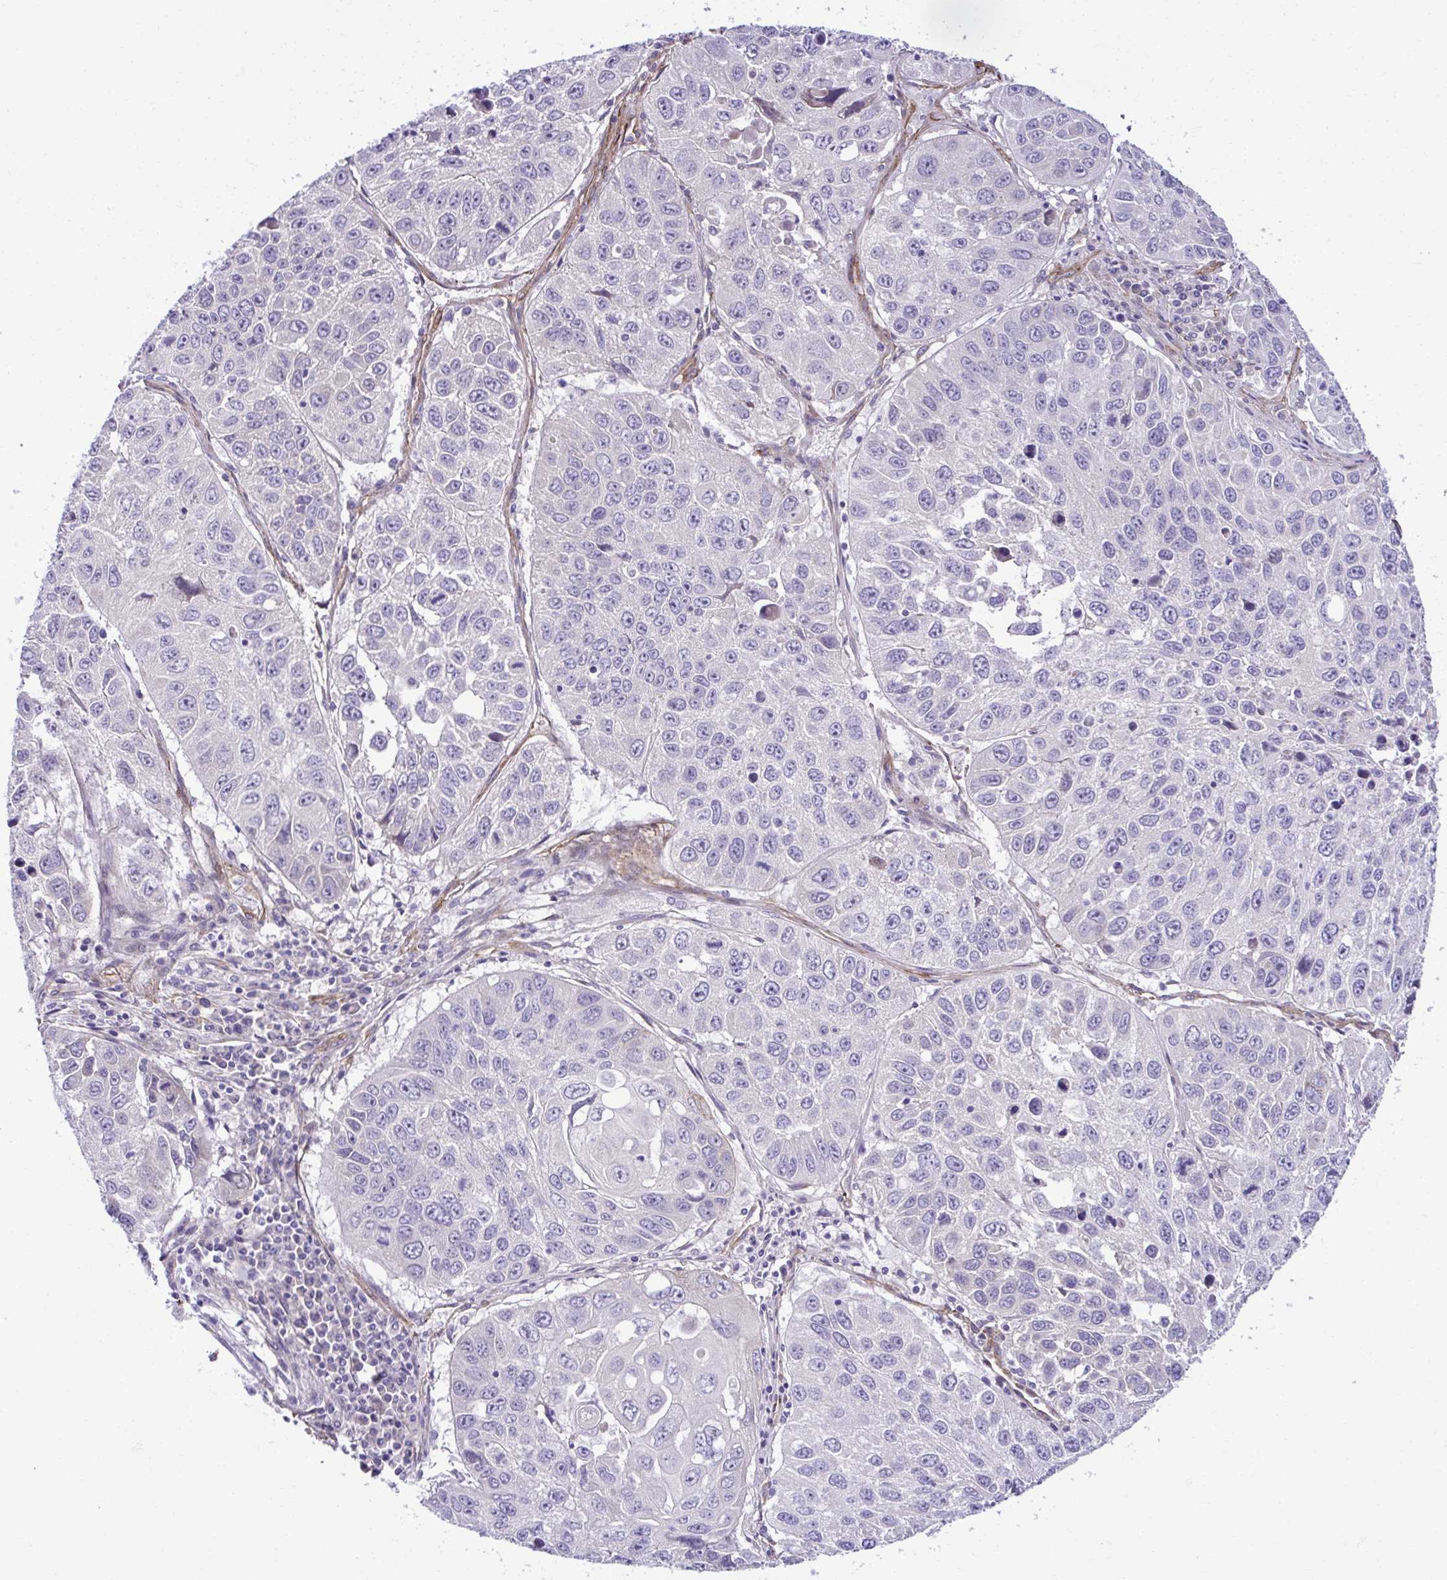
{"staining": {"intensity": "negative", "quantity": "none", "location": "none"}, "tissue": "lung cancer", "cell_type": "Tumor cells", "image_type": "cancer", "snomed": [{"axis": "morphology", "description": "Squamous cell carcinoma, NOS"}, {"axis": "topography", "description": "Lung"}], "caption": "Immunohistochemistry image of neoplastic tissue: human squamous cell carcinoma (lung) stained with DAB (3,3'-diaminobenzidine) shows no significant protein staining in tumor cells.", "gene": "TRIM52", "patient": {"sex": "female", "age": 61}}